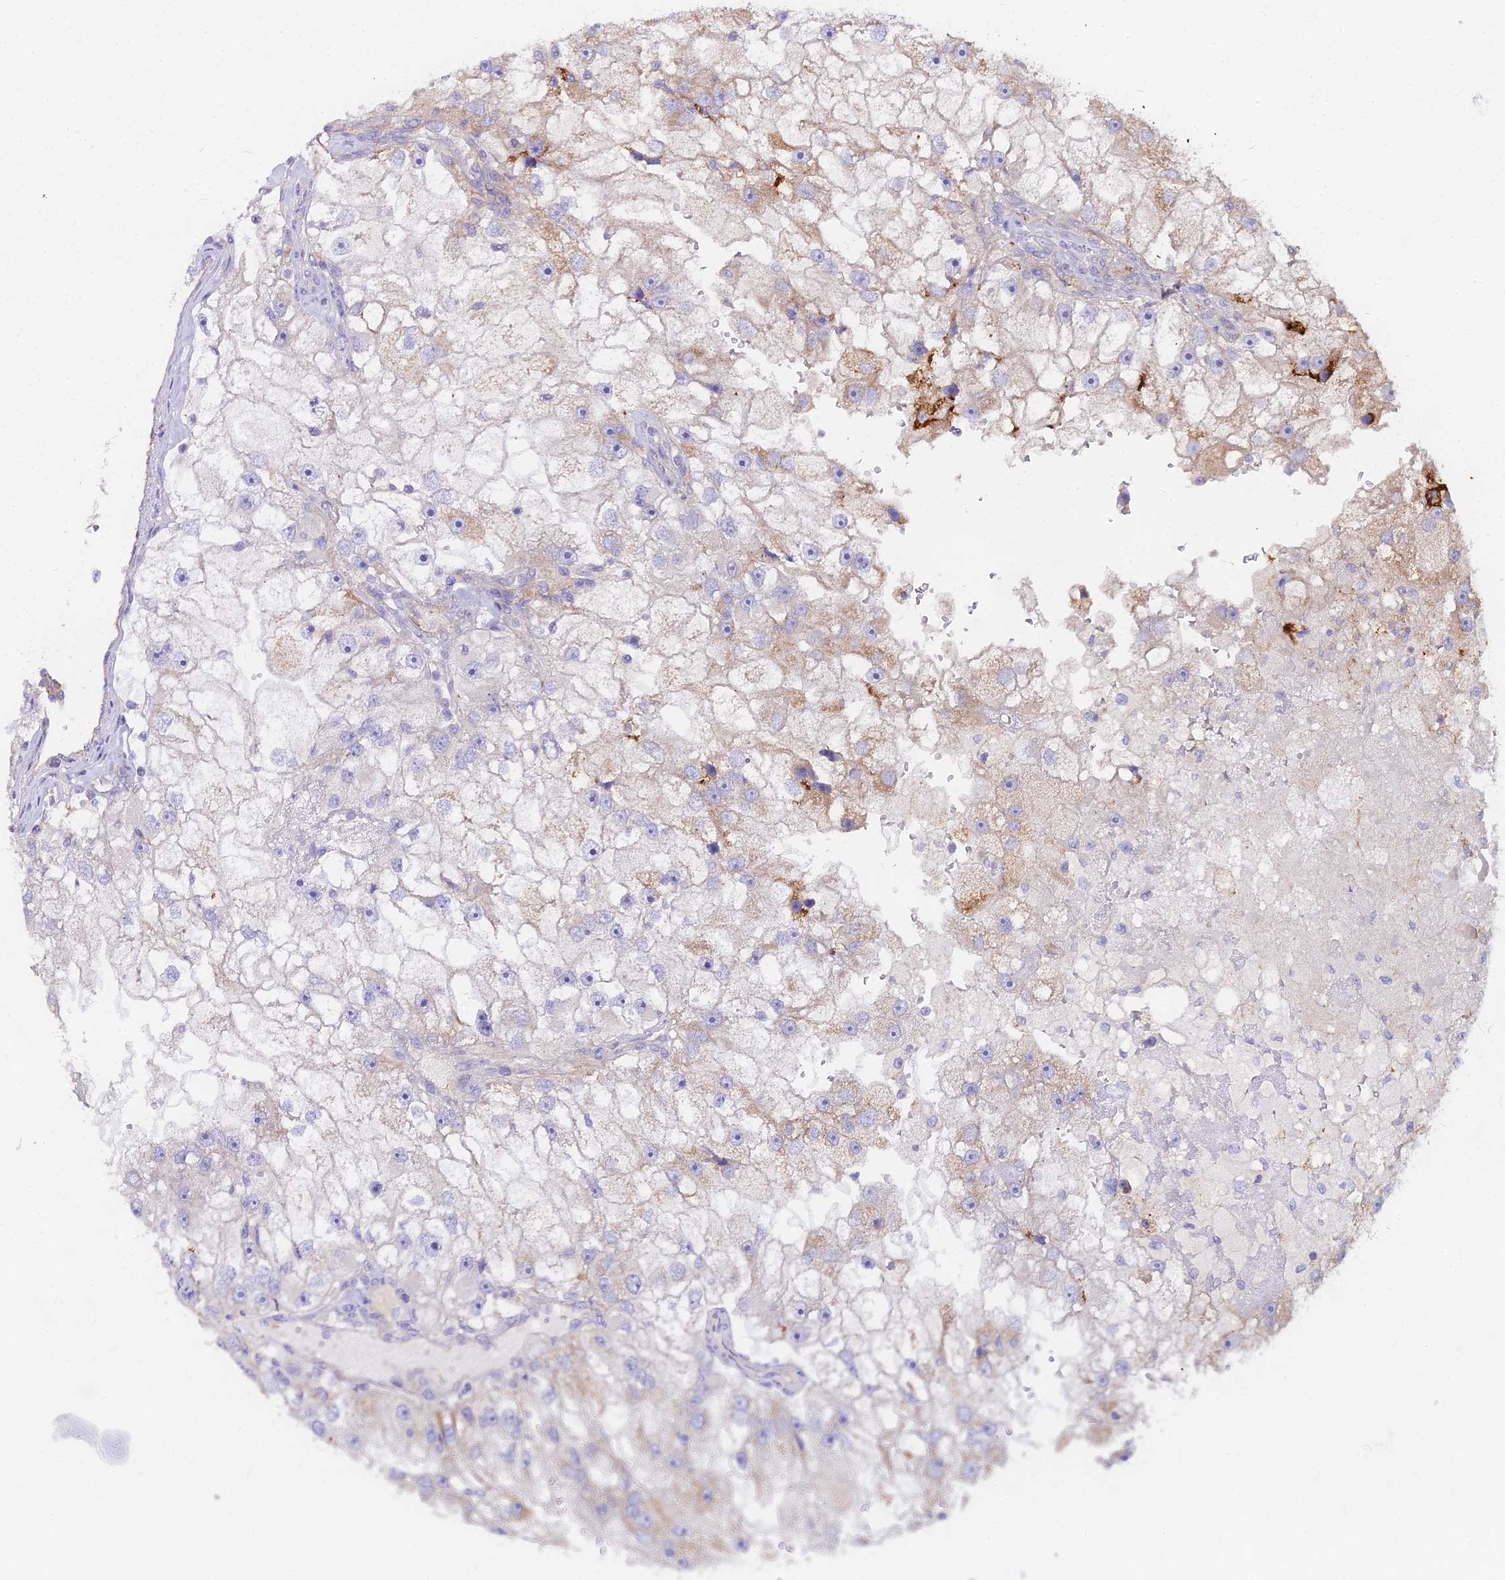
{"staining": {"intensity": "weak", "quantity": "<25%", "location": "cytoplasmic/membranous"}, "tissue": "renal cancer", "cell_type": "Tumor cells", "image_type": "cancer", "snomed": [{"axis": "morphology", "description": "Adenocarcinoma, NOS"}, {"axis": "topography", "description": "Kidney"}], "caption": "Adenocarcinoma (renal) stained for a protein using immunohistochemistry displays no staining tumor cells.", "gene": "GLYAT", "patient": {"sex": "male", "age": 63}}